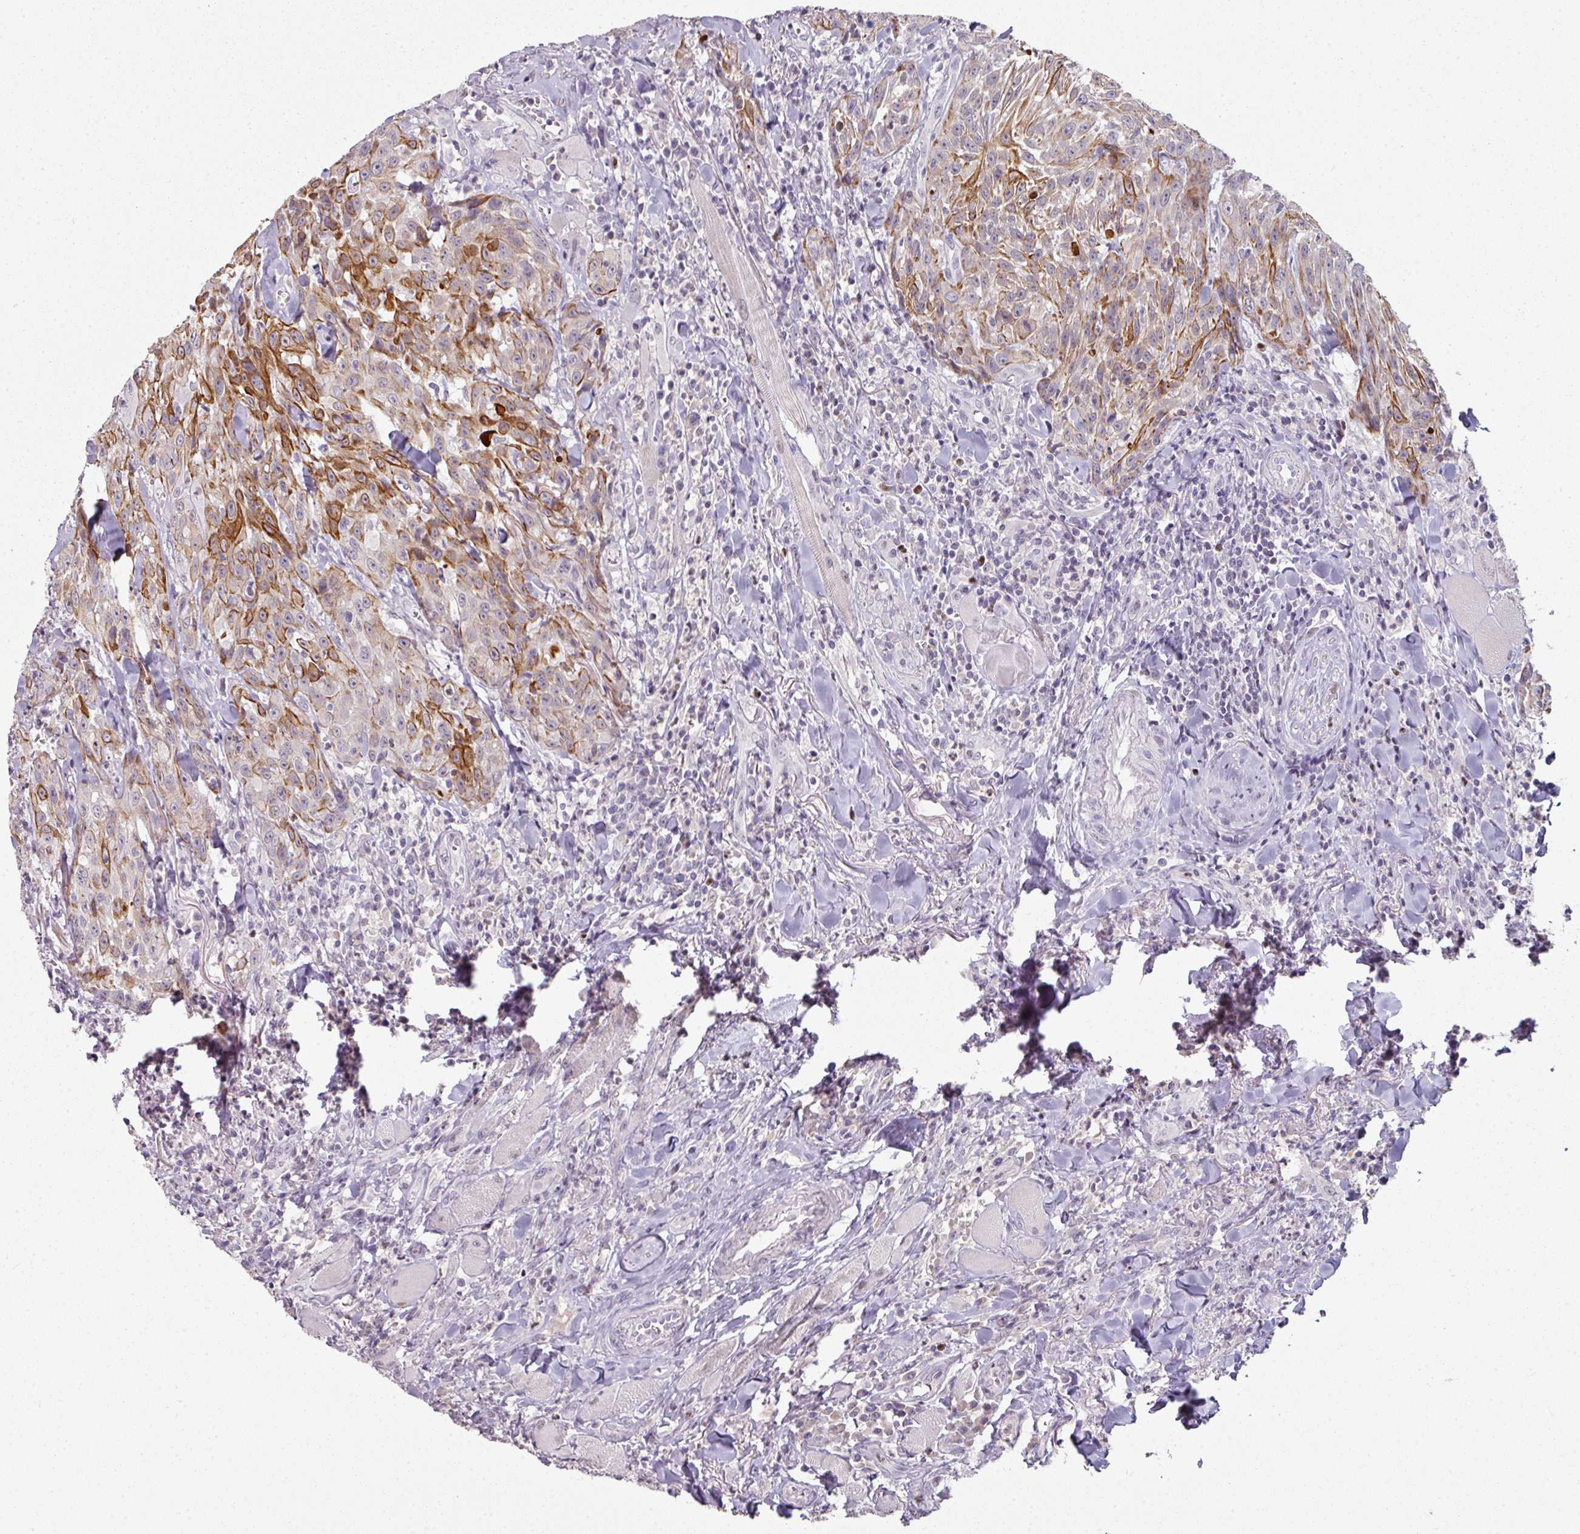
{"staining": {"intensity": "moderate", "quantity": "25%-75%", "location": "cytoplasmic/membranous"}, "tissue": "head and neck cancer", "cell_type": "Tumor cells", "image_type": "cancer", "snomed": [{"axis": "morphology", "description": "Normal tissue, NOS"}, {"axis": "morphology", "description": "Squamous cell carcinoma, NOS"}, {"axis": "topography", "description": "Oral tissue"}, {"axis": "topography", "description": "Head-Neck"}], "caption": "This micrograph reveals immunohistochemistry (IHC) staining of head and neck cancer, with medium moderate cytoplasmic/membranous positivity in approximately 25%-75% of tumor cells.", "gene": "GTF2H3", "patient": {"sex": "female", "age": 70}}